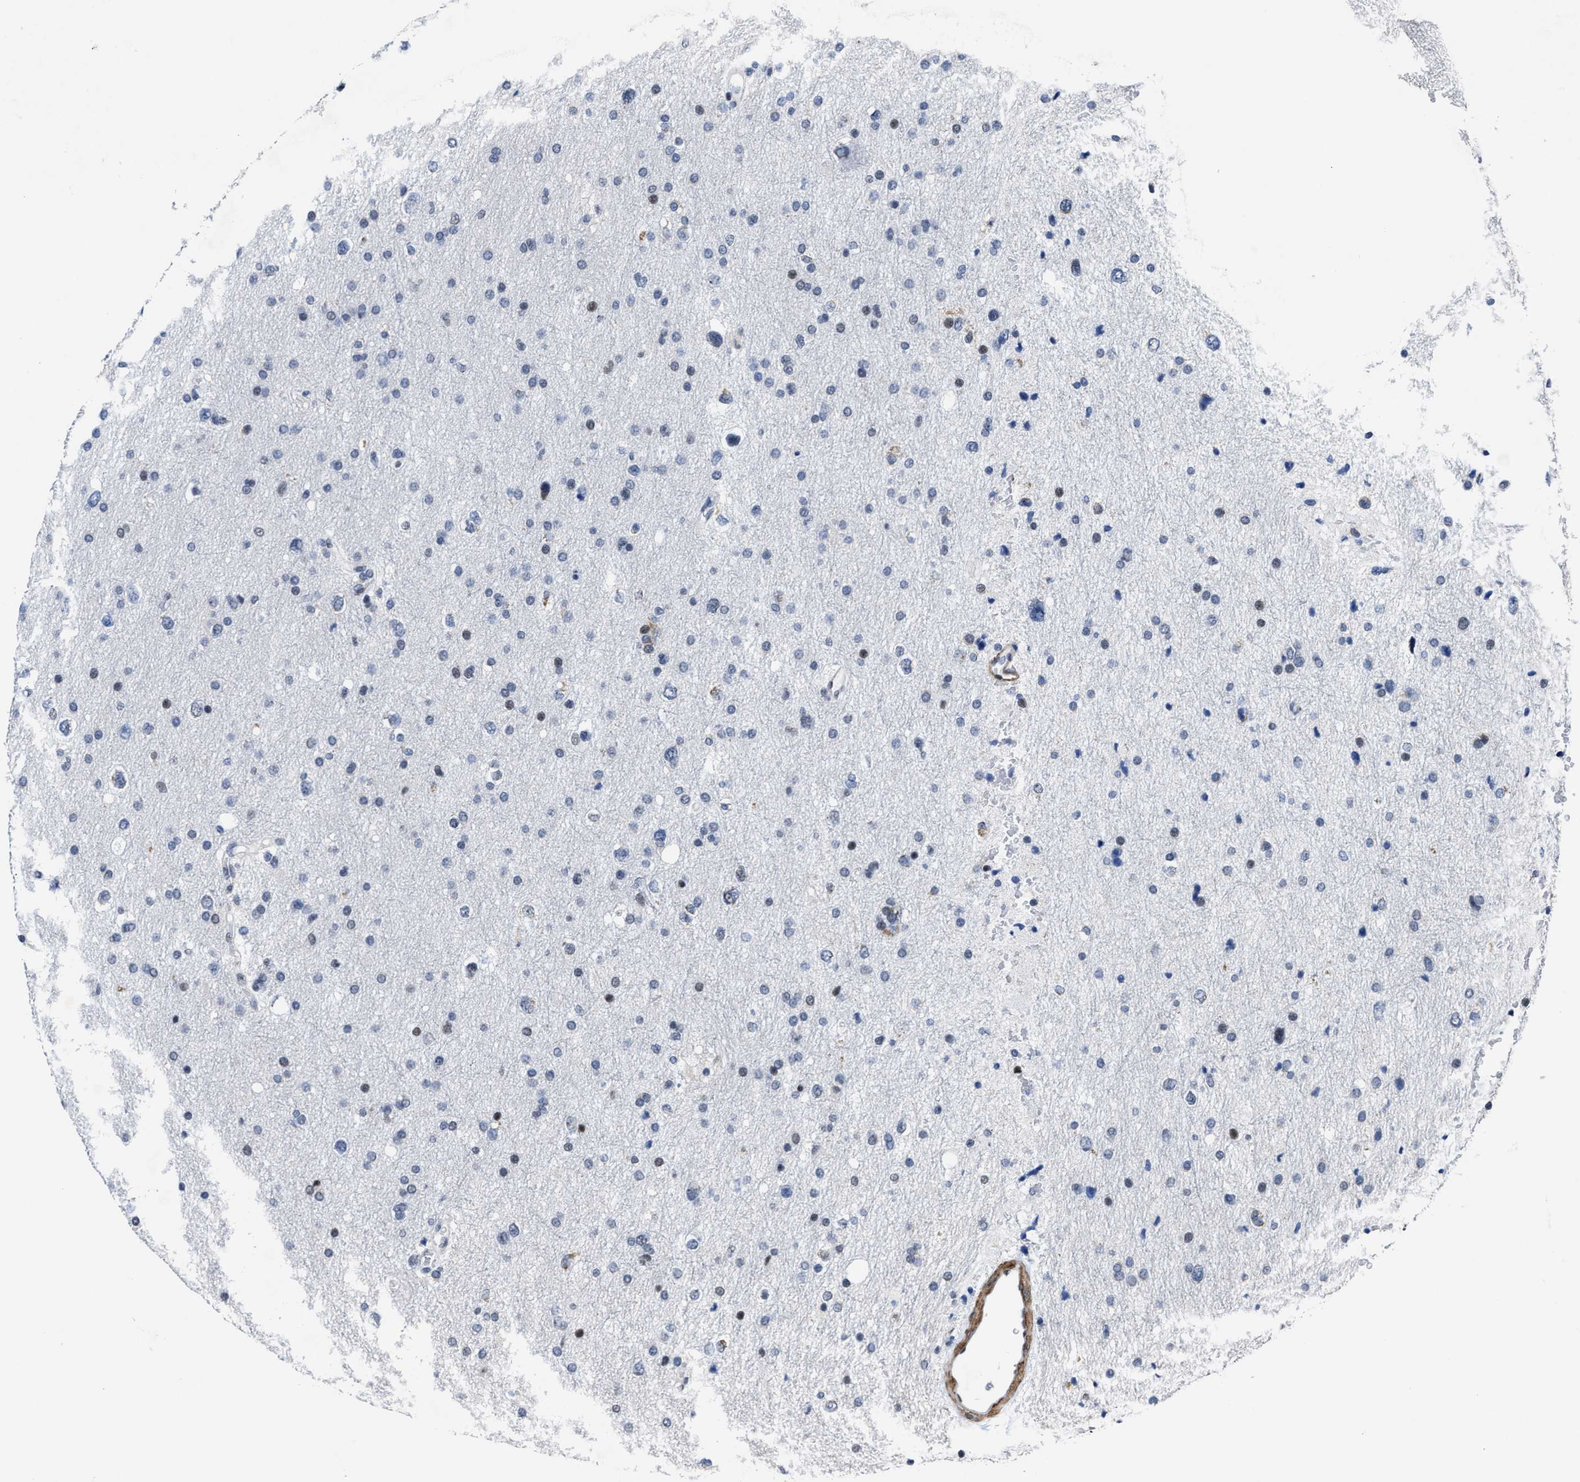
{"staining": {"intensity": "weak", "quantity": "<25%", "location": "nuclear"}, "tissue": "glioma", "cell_type": "Tumor cells", "image_type": "cancer", "snomed": [{"axis": "morphology", "description": "Glioma, malignant, Low grade"}, {"axis": "topography", "description": "Brain"}], "caption": "Tumor cells are negative for protein expression in human malignant low-grade glioma.", "gene": "ID3", "patient": {"sex": "female", "age": 37}}